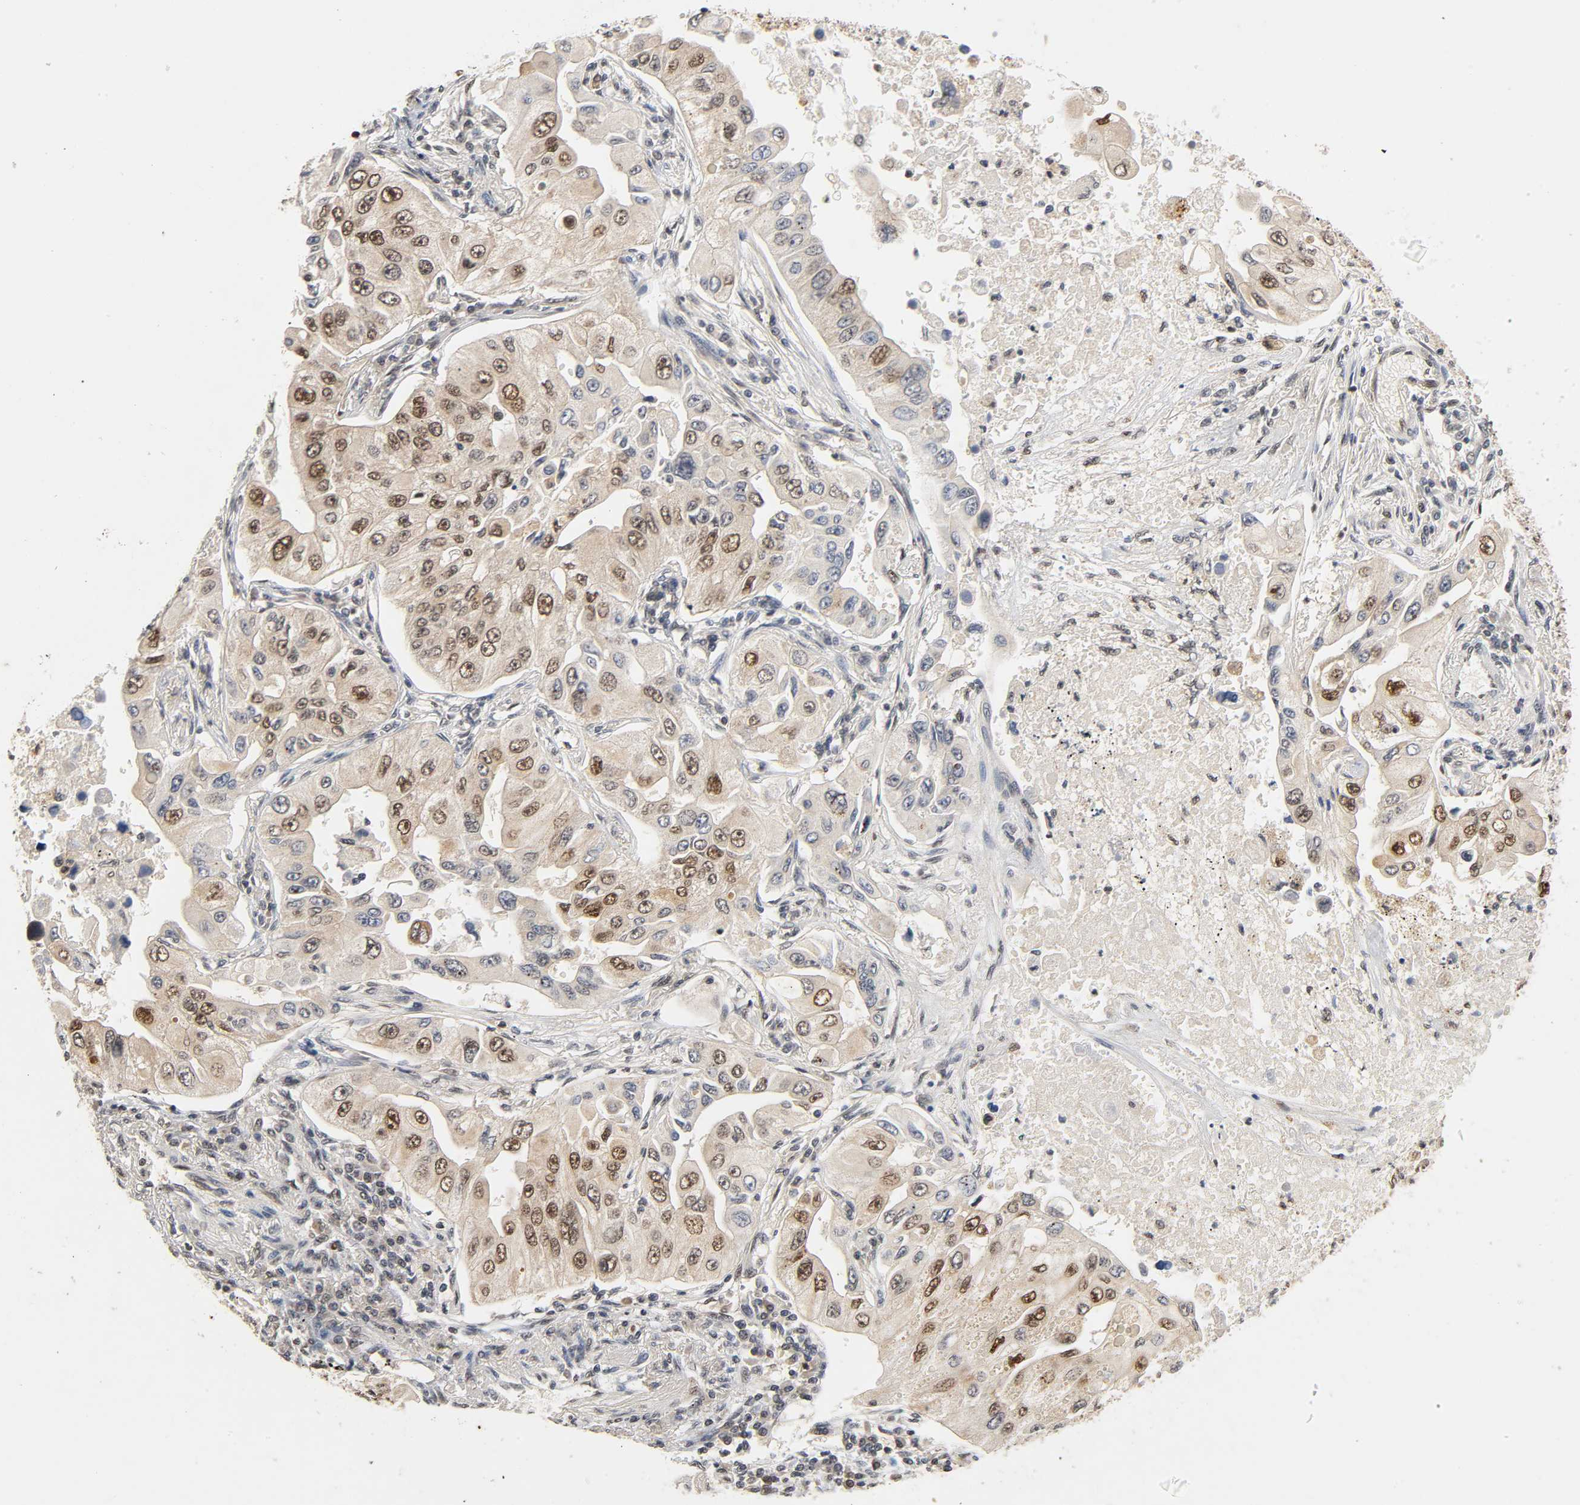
{"staining": {"intensity": "moderate", "quantity": ">75%", "location": "nuclear"}, "tissue": "lung cancer", "cell_type": "Tumor cells", "image_type": "cancer", "snomed": [{"axis": "morphology", "description": "Adenocarcinoma, NOS"}, {"axis": "topography", "description": "Lung"}], "caption": "Protein expression analysis of human lung adenocarcinoma reveals moderate nuclear expression in about >75% of tumor cells.", "gene": "UBC", "patient": {"sex": "male", "age": 84}}